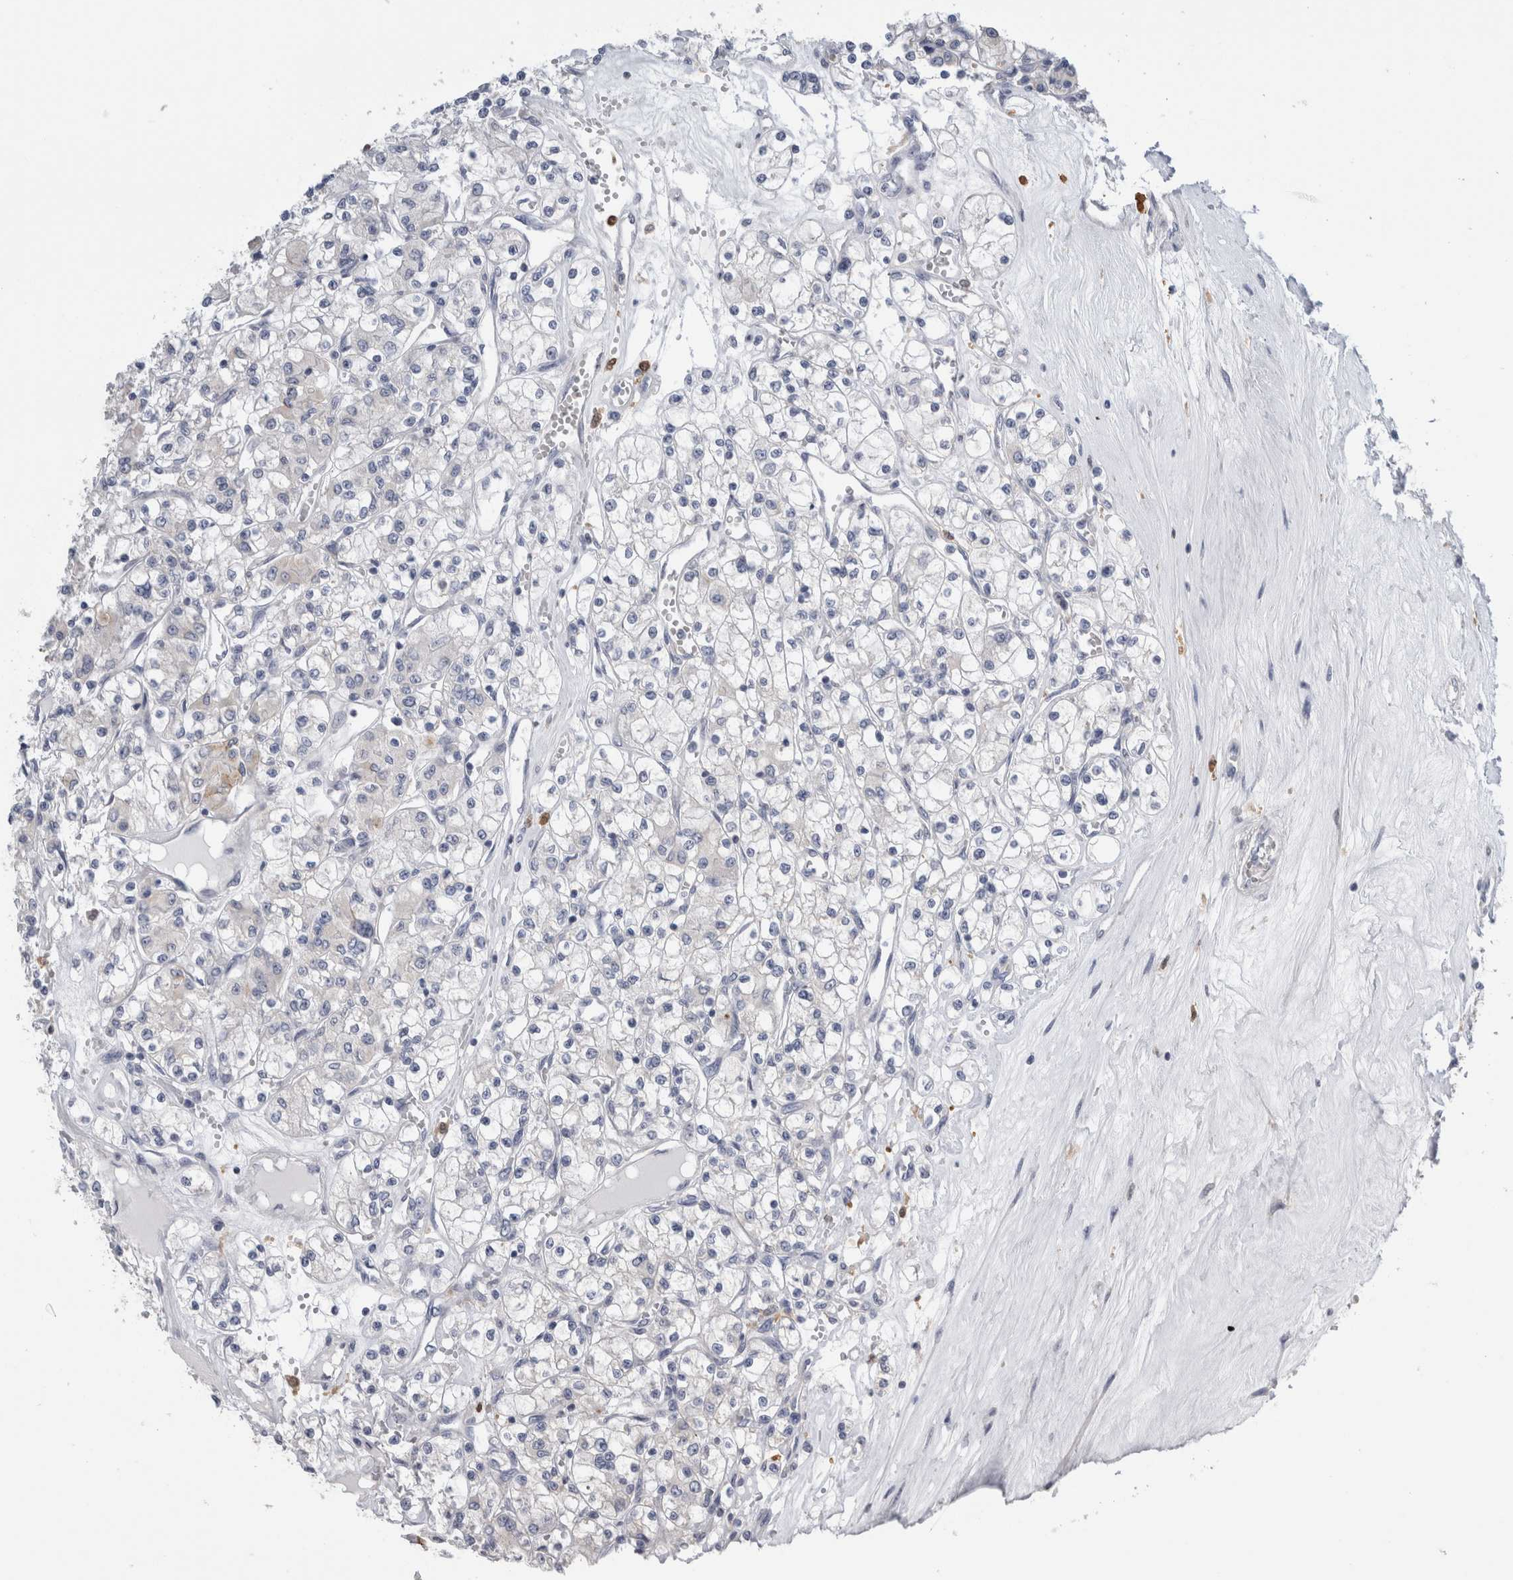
{"staining": {"intensity": "negative", "quantity": "none", "location": "none"}, "tissue": "renal cancer", "cell_type": "Tumor cells", "image_type": "cancer", "snomed": [{"axis": "morphology", "description": "Adenocarcinoma, NOS"}, {"axis": "topography", "description": "Kidney"}], "caption": "A micrograph of human adenocarcinoma (renal) is negative for staining in tumor cells.", "gene": "SLC20A2", "patient": {"sex": "female", "age": 59}}